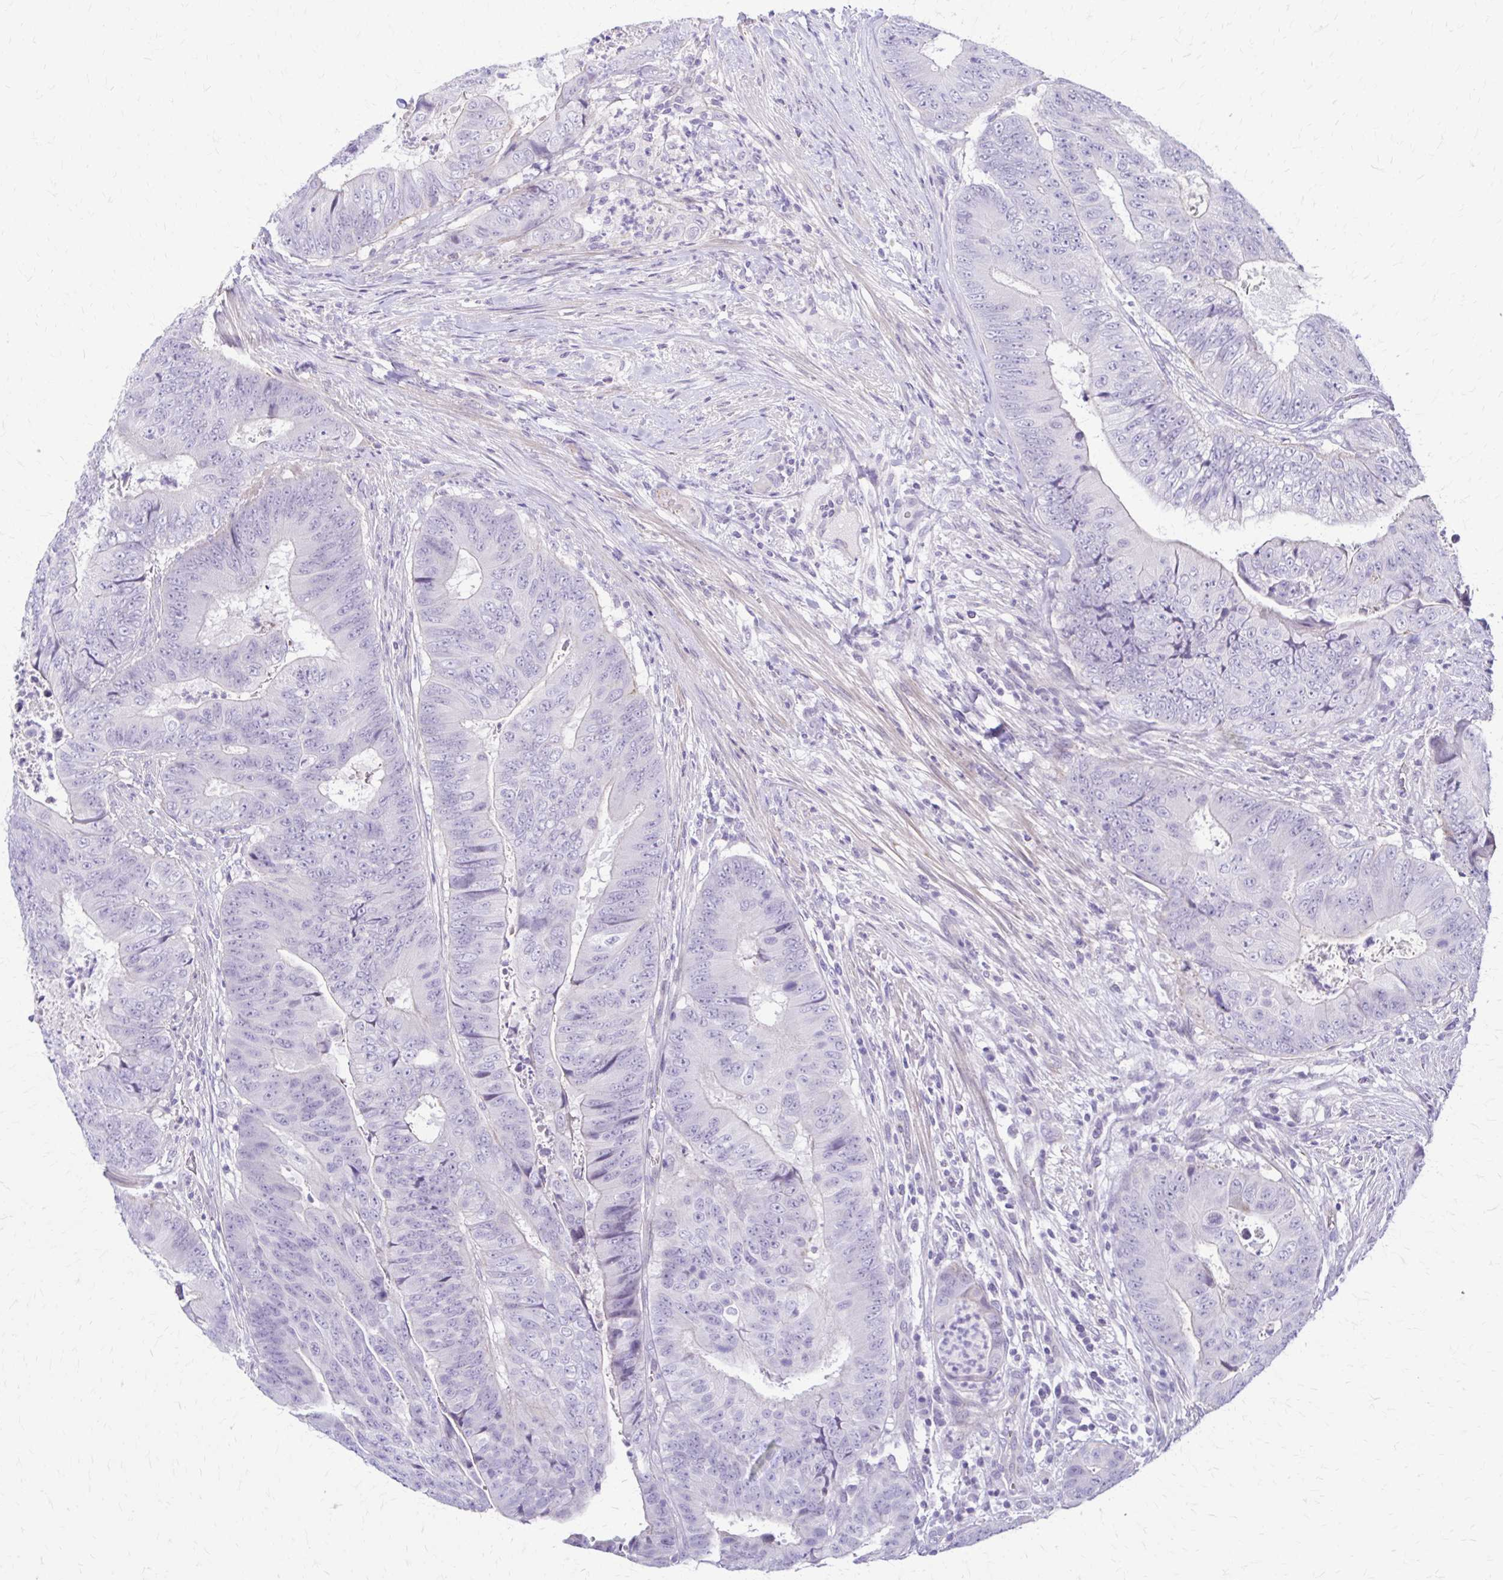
{"staining": {"intensity": "negative", "quantity": "none", "location": "none"}, "tissue": "colorectal cancer", "cell_type": "Tumor cells", "image_type": "cancer", "snomed": [{"axis": "morphology", "description": "Adenocarcinoma, NOS"}, {"axis": "topography", "description": "Colon"}], "caption": "There is no significant positivity in tumor cells of colorectal cancer (adenocarcinoma).", "gene": "RHOBTB2", "patient": {"sex": "female", "age": 48}}